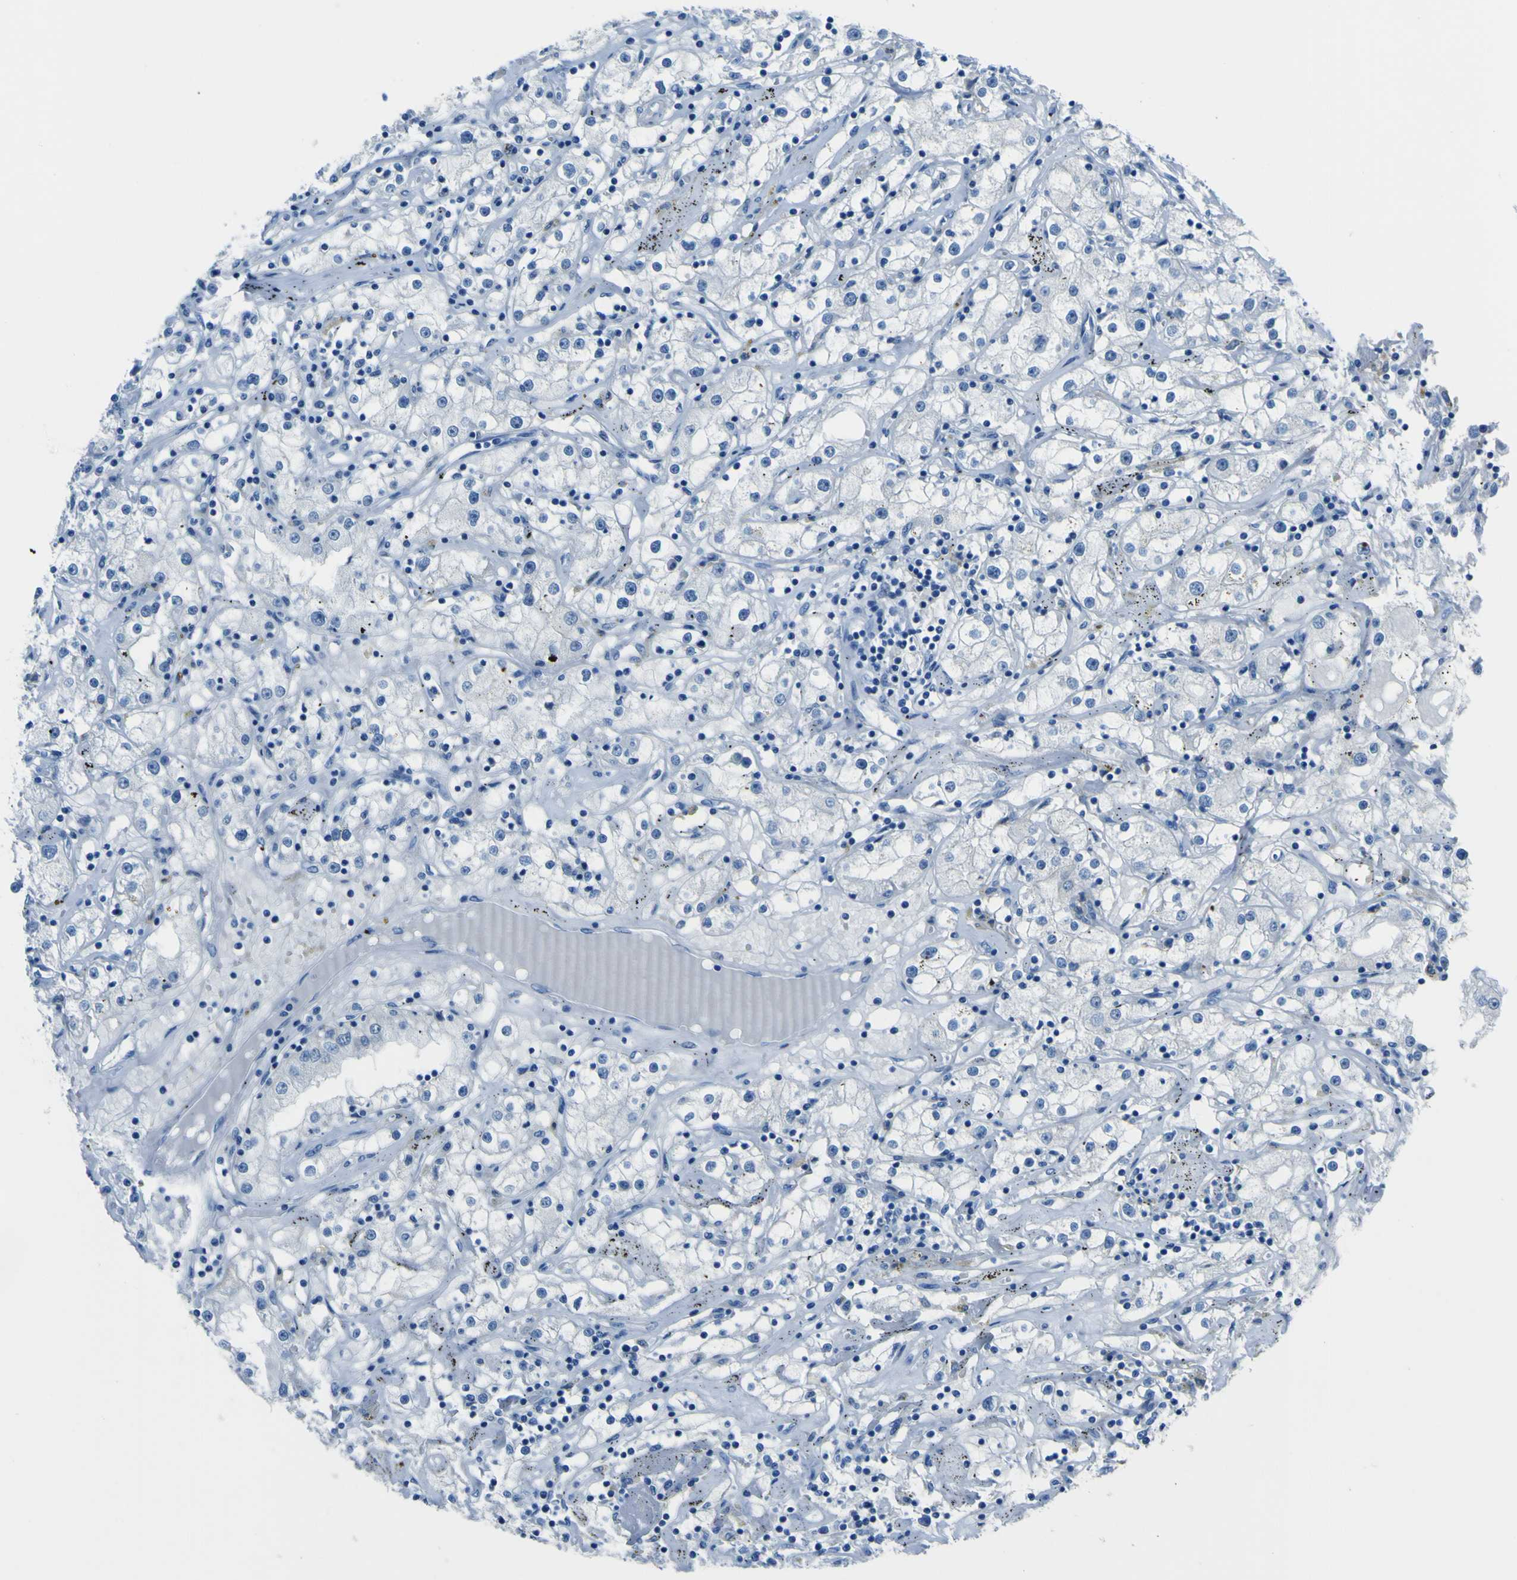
{"staining": {"intensity": "negative", "quantity": "none", "location": "none"}, "tissue": "renal cancer", "cell_type": "Tumor cells", "image_type": "cancer", "snomed": [{"axis": "morphology", "description": "Adenocarcinoma, NOS"}, {"axis": "topography", "description": "Kidney"}], "caption": "IHC micrograph of human adenocarcinoma (renal) stained for a protein (brown), which demonstrates no staining in tumor cells.", "gene": "PHKG1", "patient": {"sex": "male", "age": 56}}